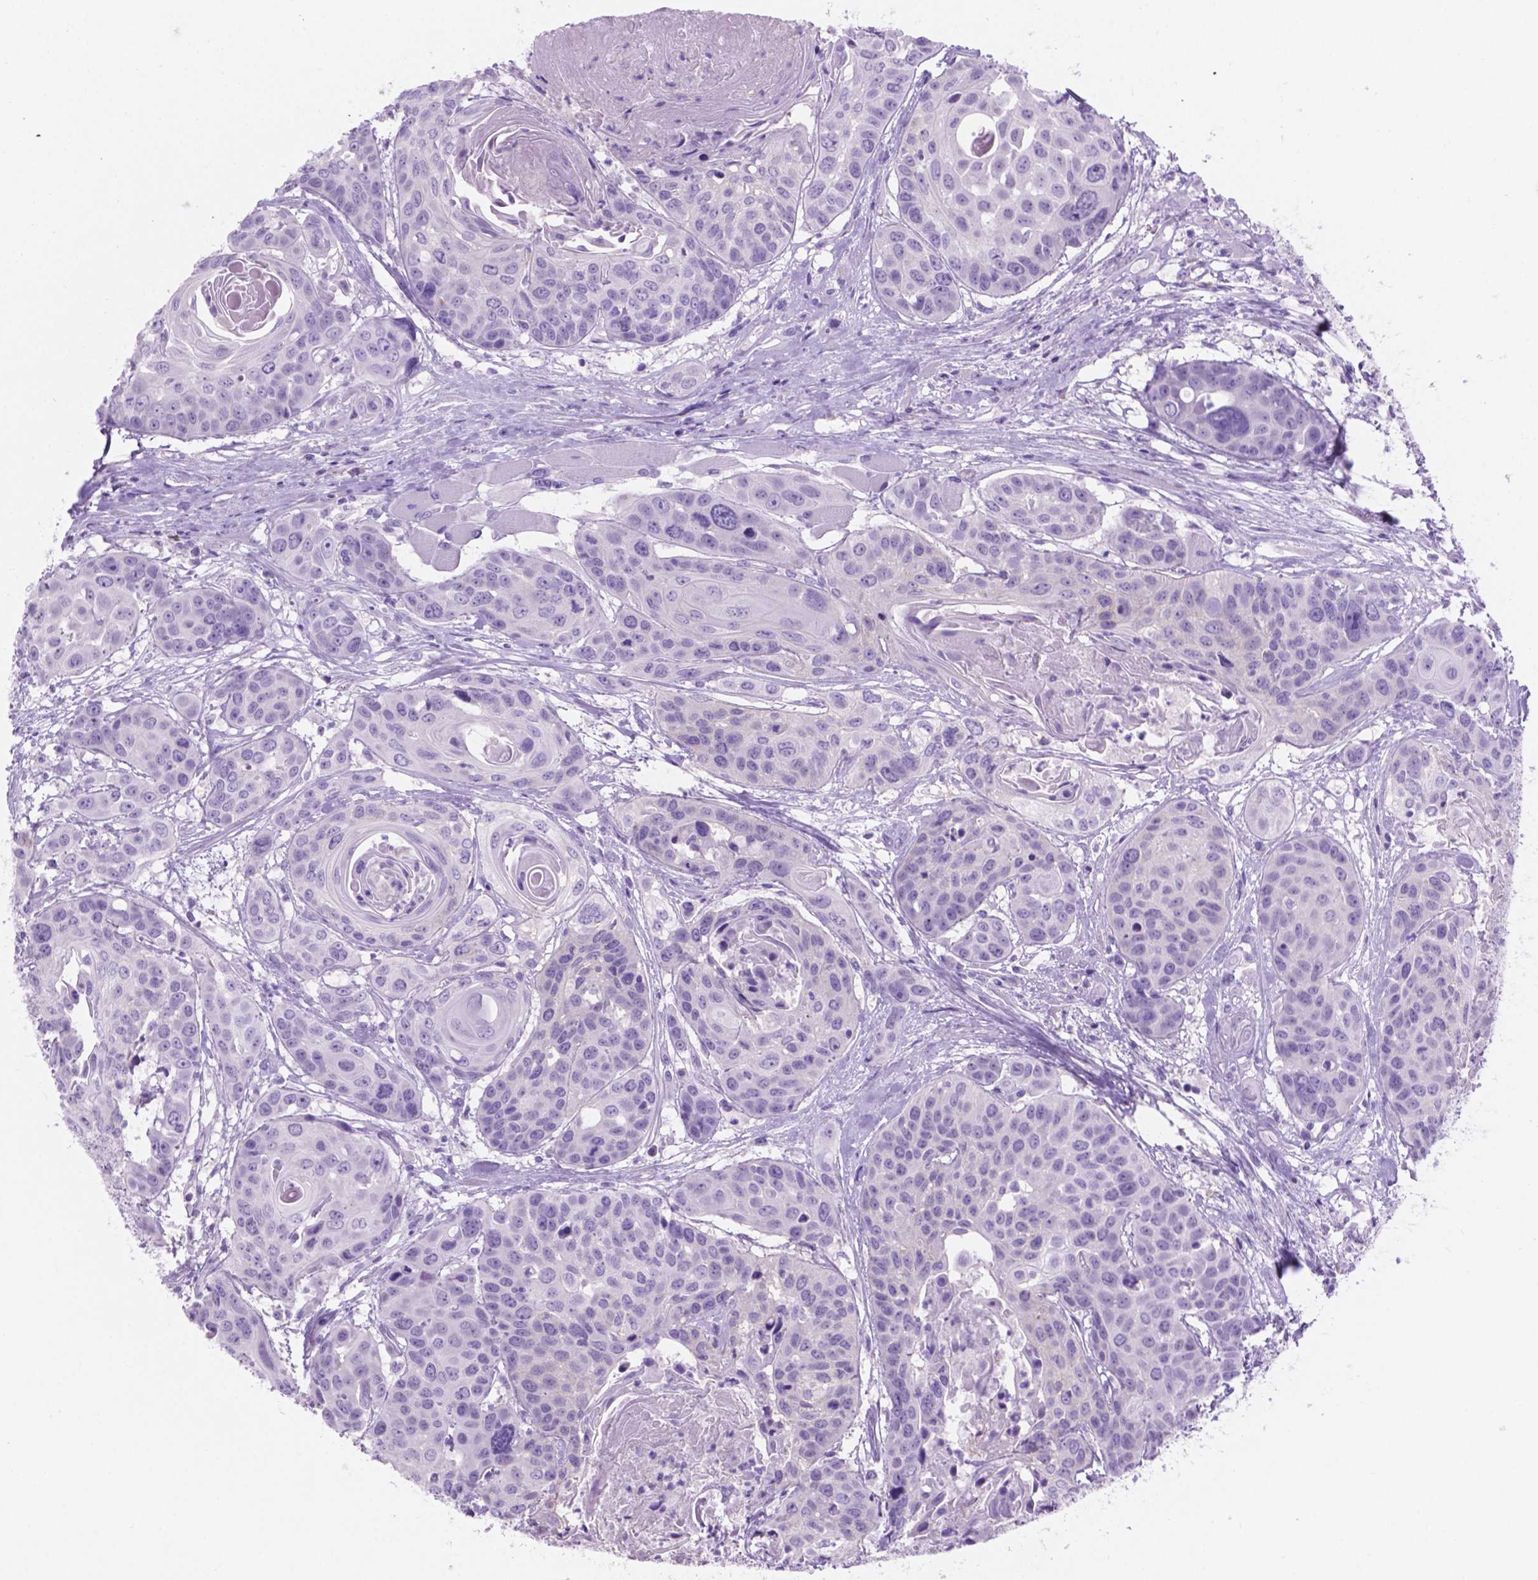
{"staining": {"intensity": "negative", "quantity": "none", "location": "none"}, "tissue": "head and neck cancer", "cell_type": "Tumor cells", "image_type": "cancer", "snomed": [{"axis": "morphology", "description": "Squamous cell carcinoma, NOS"}, {"axis": "topography", "description": "Oral tissue"}, {"axis": "topography", "description": "Head-Neck"}], "caption": "DAB immunohistochemical staining of head and neck cancer (squamous cell carcinoma) demonstrates no significant positivity in tumor cells.", "gene": "GRIN2B", "patient": {"sex": "male", "age": 56}}